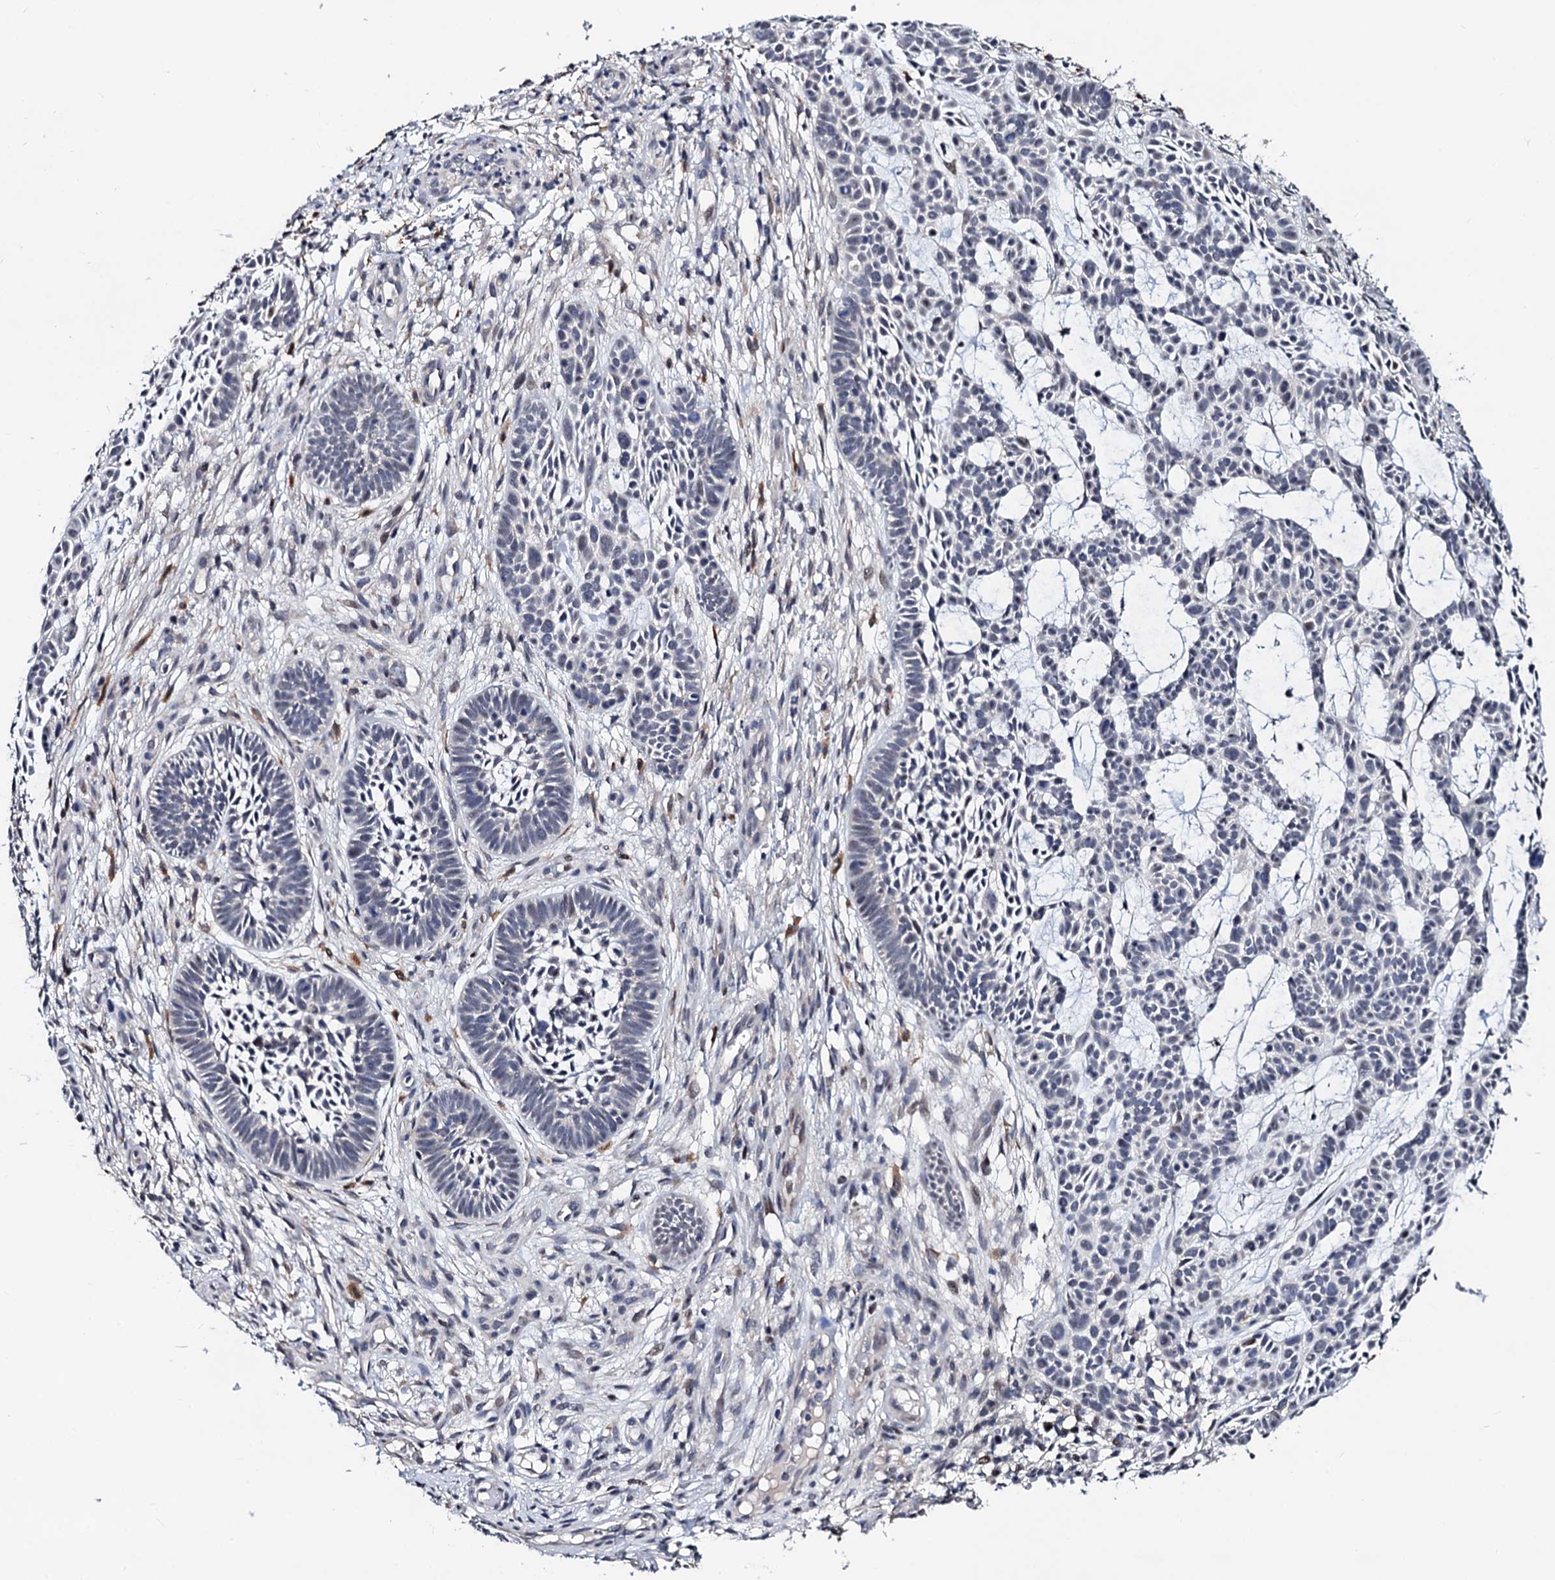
{"staining": {"intensity": "negative", "quantity": "none", "location": "none"}, "tissue": "skin cancer", "cell_type": "Tumor cells", "image_type": "cancer", "snomed": [{"axis": "morphology", "description": "Basal cell carcinoma"}, {"axis": "topography", "description": "Skin"}], "caption": "Tumor cells show no significant protein staining in skin cancer (basal cell carcinoma).", "gene": "FAM222A", "patient": {"sex": "male", "age": 89}}